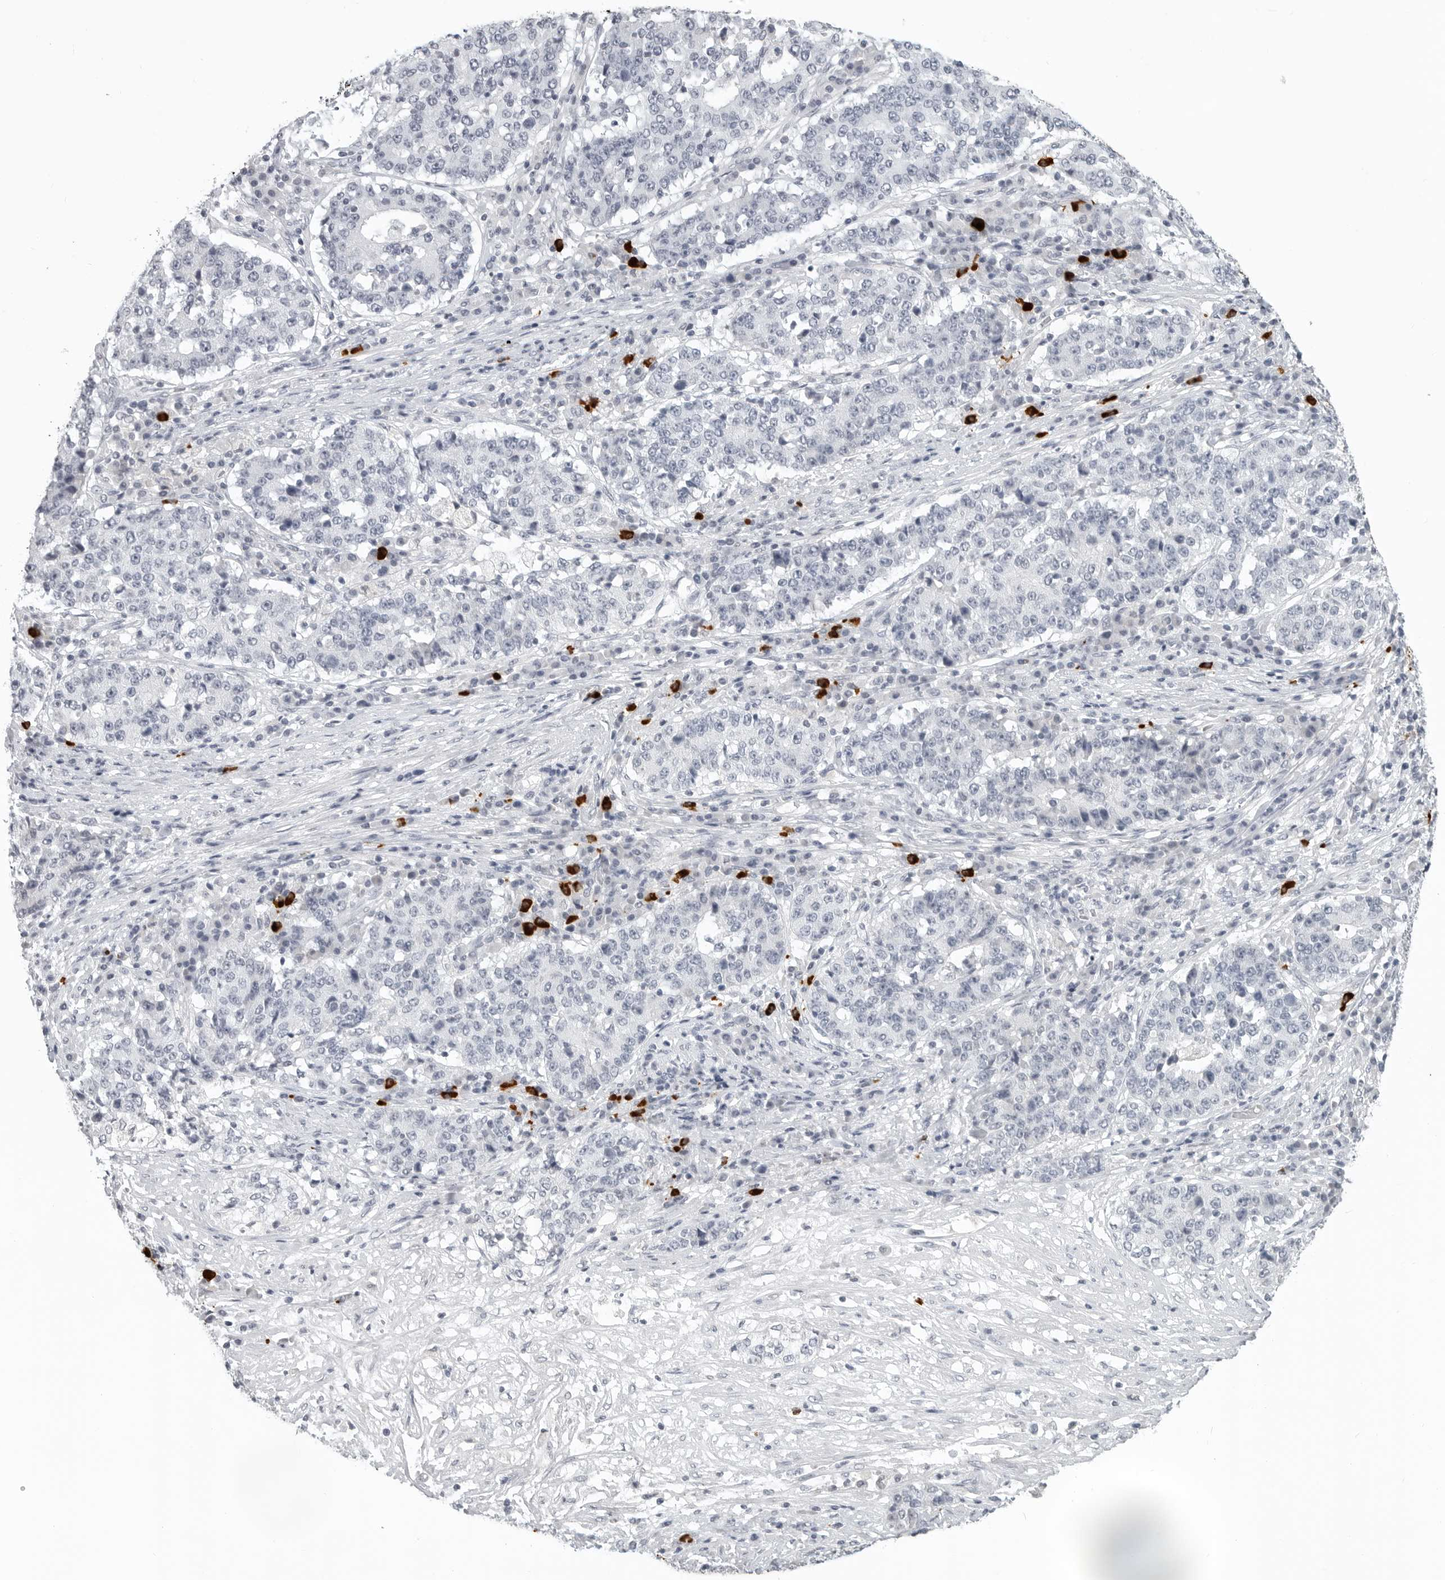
{"staining": {"intensity": "negative", "quantity": "none", "location": "none"}, "tissue": "stomach cancer", "cell_type": "Tumor cells", "image_type": "cancer", "snomed": [{"axis": "morphology", "description": "Adenocarcinoma, NOS"}, {"axis": "topography", "description": "Stomach"}], "caption": "Immunohistochemistry (IHC) micrograph of human stomach cancer (adenocarcinoma) stained for a protein (brown), which demonstrates no staining in tumor cells.", "gene": "BPIFA1", "patient": {"sex": "male", "age": 59}}